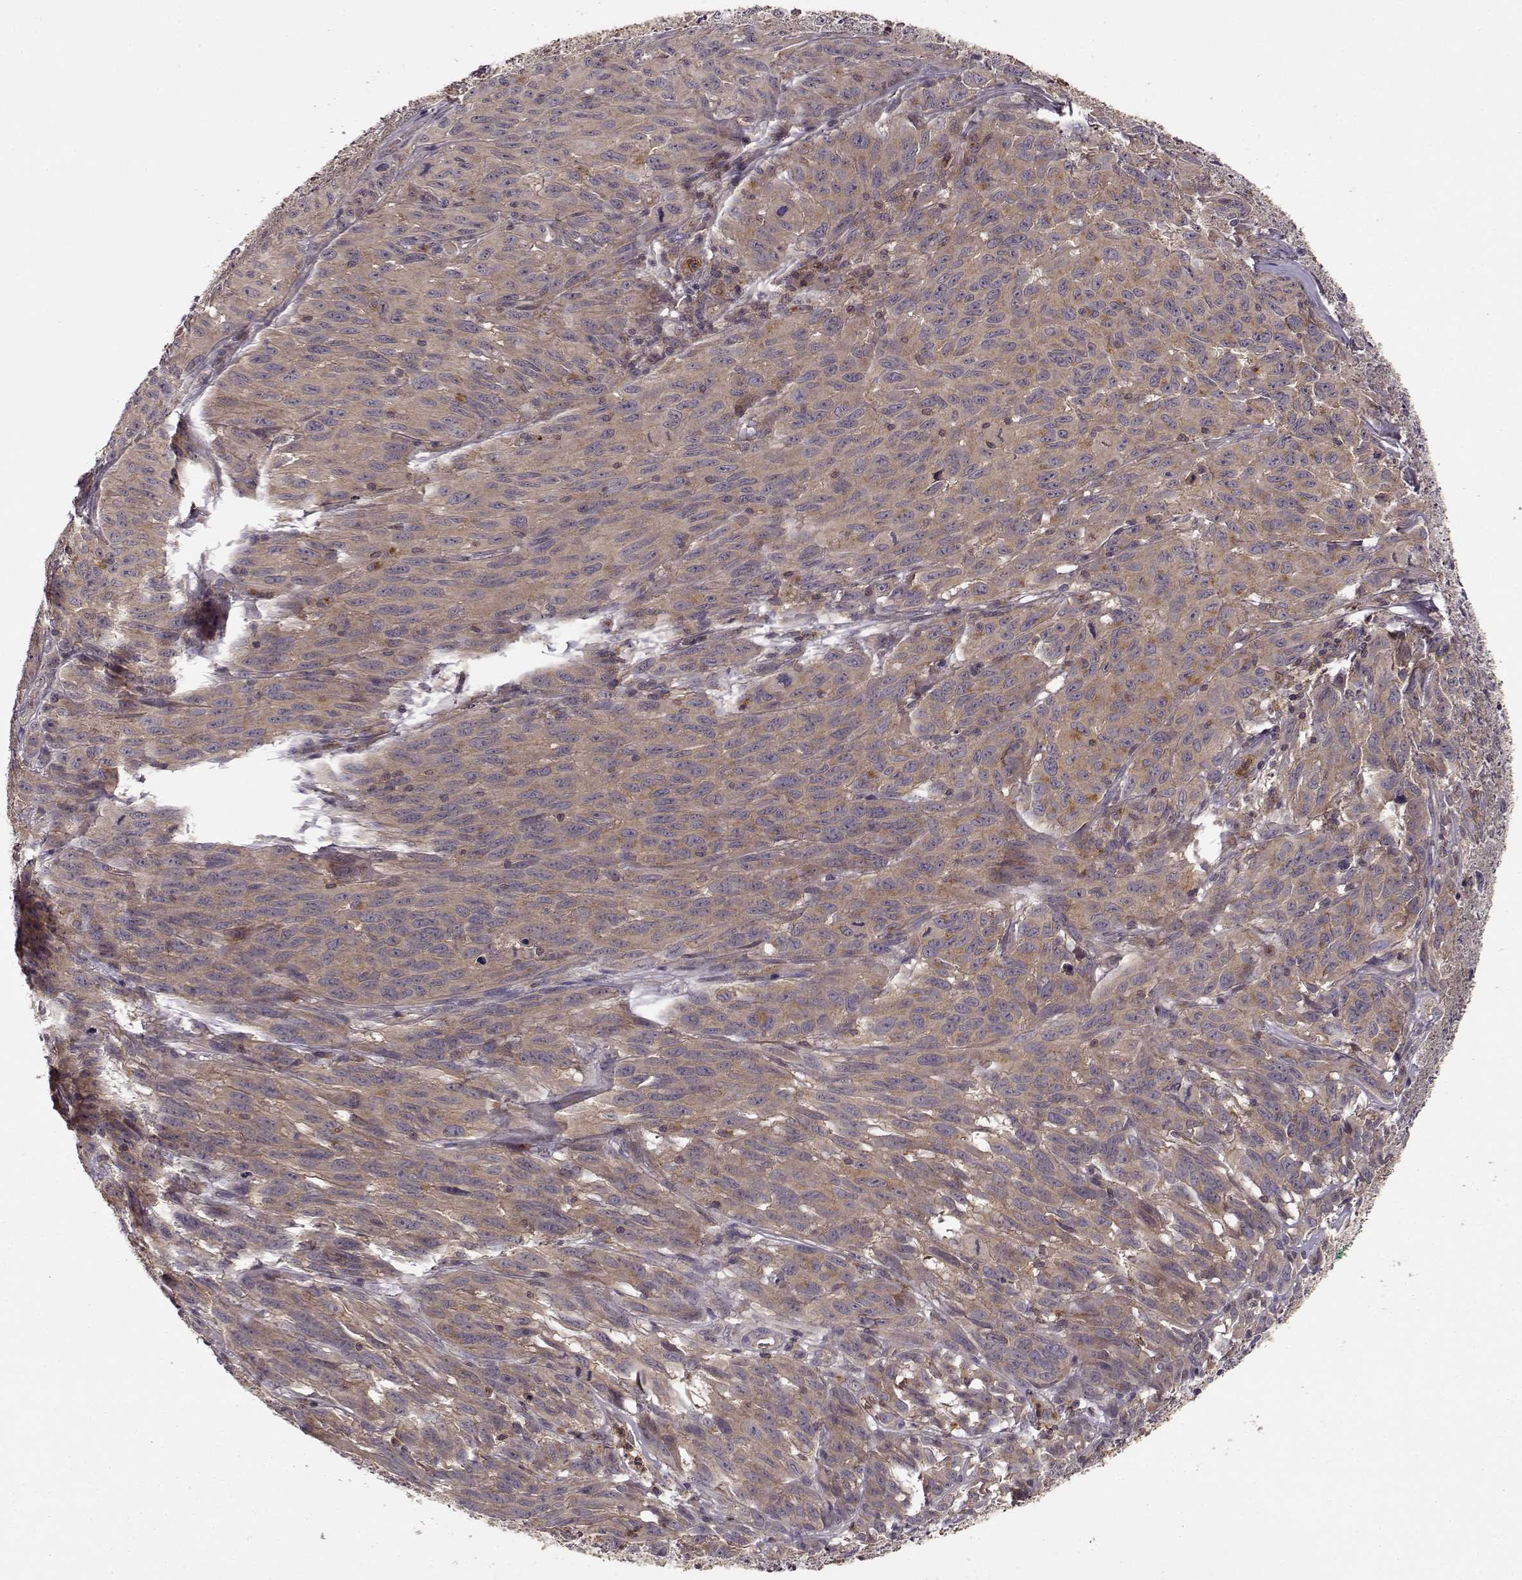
{"staining": {"intensity": "weak", "quantity": ">75%", "location": "cytoplasmic/membranous"}, "tissue": "melanoma", "cell_type": "Tumor cells", "image_type": "cancer", "snomed": [{"axis": "morphology", "description": "Malignant melanoma, NOS"}, {"axis": "topography", "description": "Vulva, labia, clitoris and Bartholin´s gland, NO"}], "caption": "Human malignant melanoma stained for a protein (brown) reveals weak cytoplasmic/membranous positive expression in approximately >75% of tumor cells.", "gene": "IFRD2", "patient": {"sex": "female", "age": 75}}